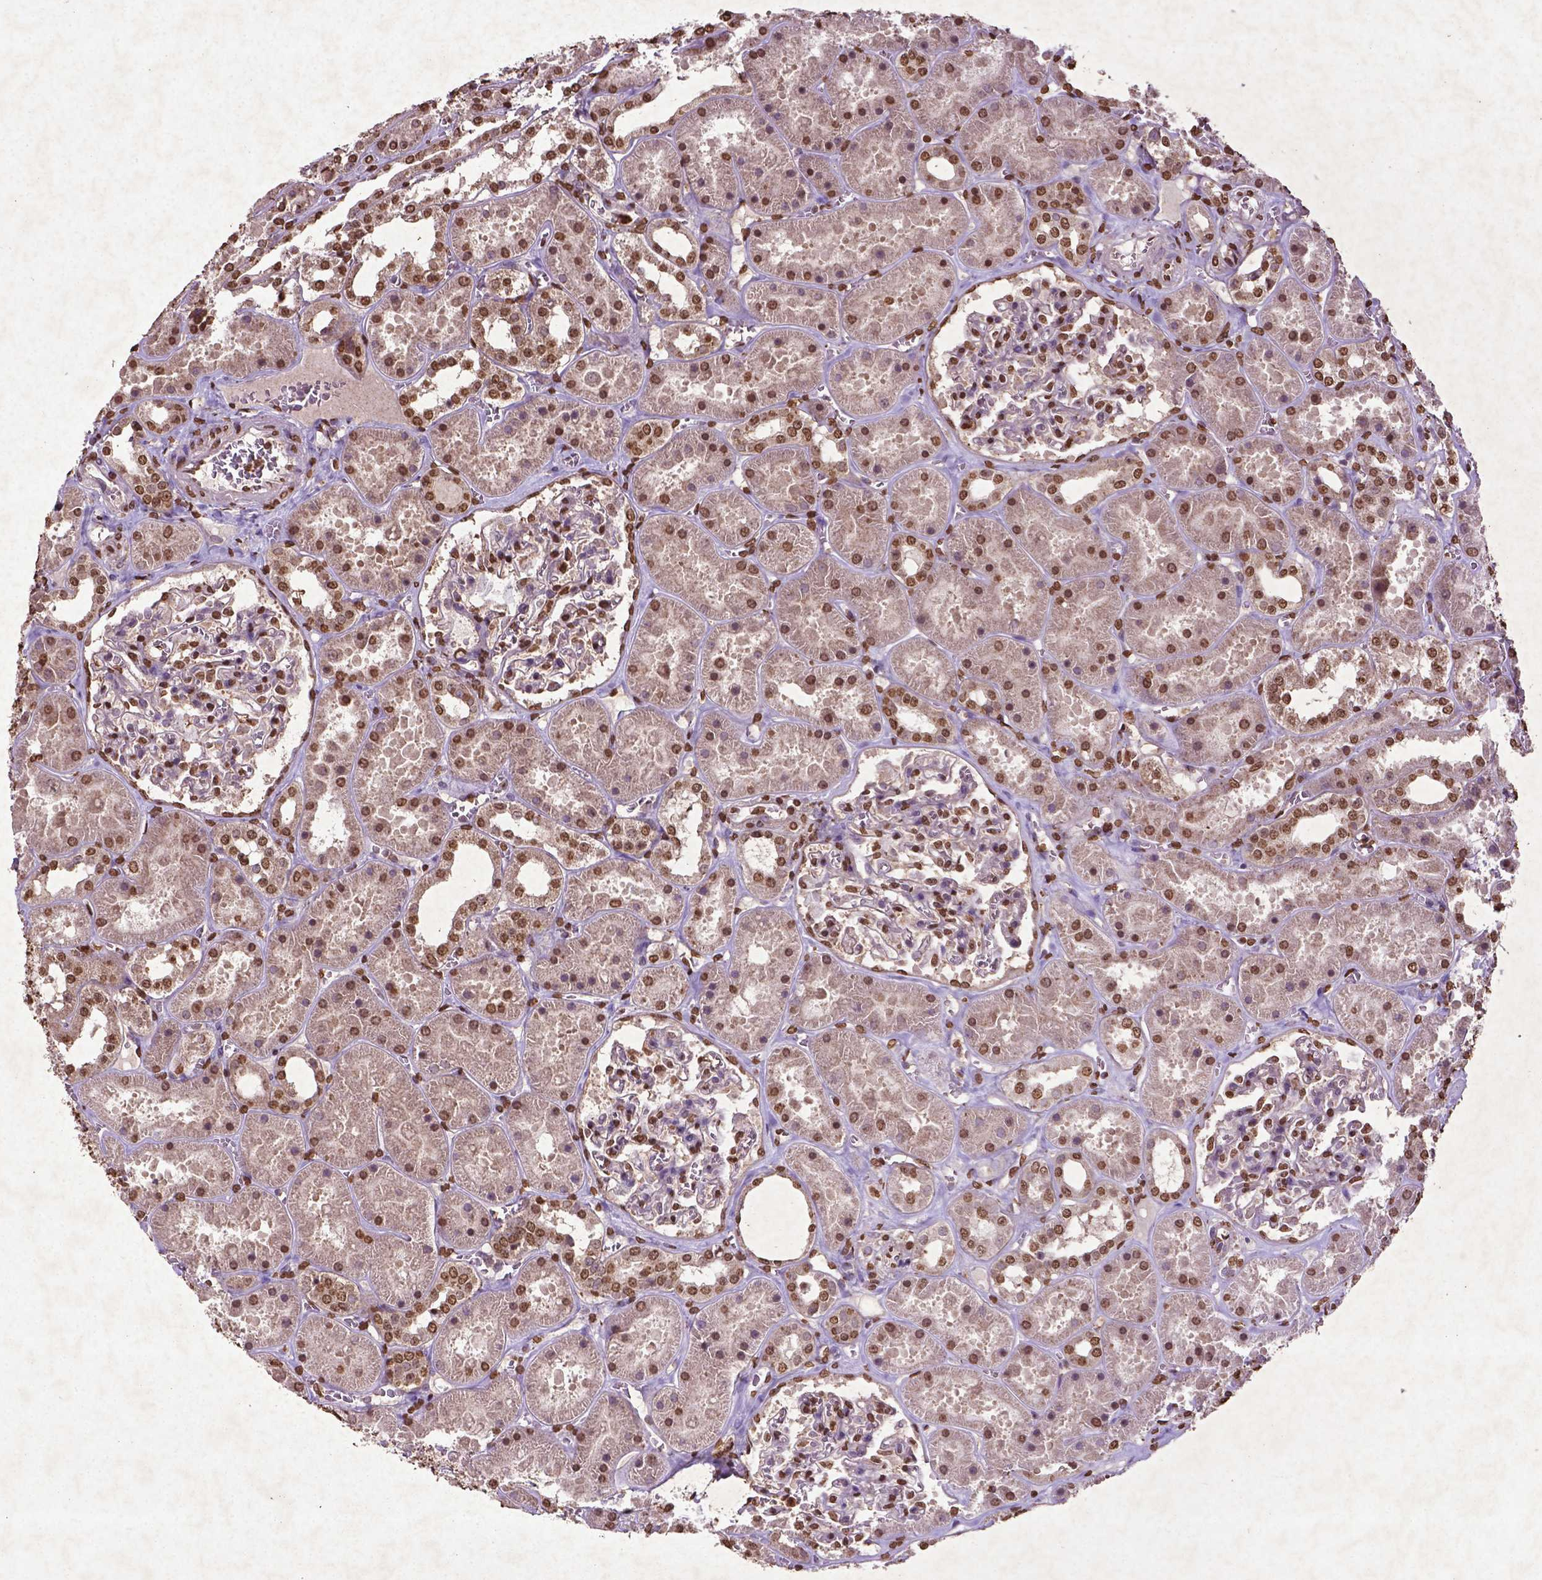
{"staining": {"intensity": "moderate", "quantity": "25%-75%", "location": "cytoplasmic/membranous,nuclear"}, "tissue": "kidney", "cell_type": "Cells in glomeruli", "image_type": "normal", "snomed": [{"axis": "morphology", "description": "Normal tissue, NOS"}, {"axis": "topography", "description": "Kidney"}], "caption": "Normal kidney was stained to show a protein in brown. There is medium levels of moderate cytoplasmic/membranous,nuclear expression in about 25%-75% of cells in glomeruli. The protein is stained brown, and the nuclei are stained in blue (DAB IHC with brightfield microscopy, high magnification).", "gene": "MTOR", "patient": {"sex": "female", "age": 41}}